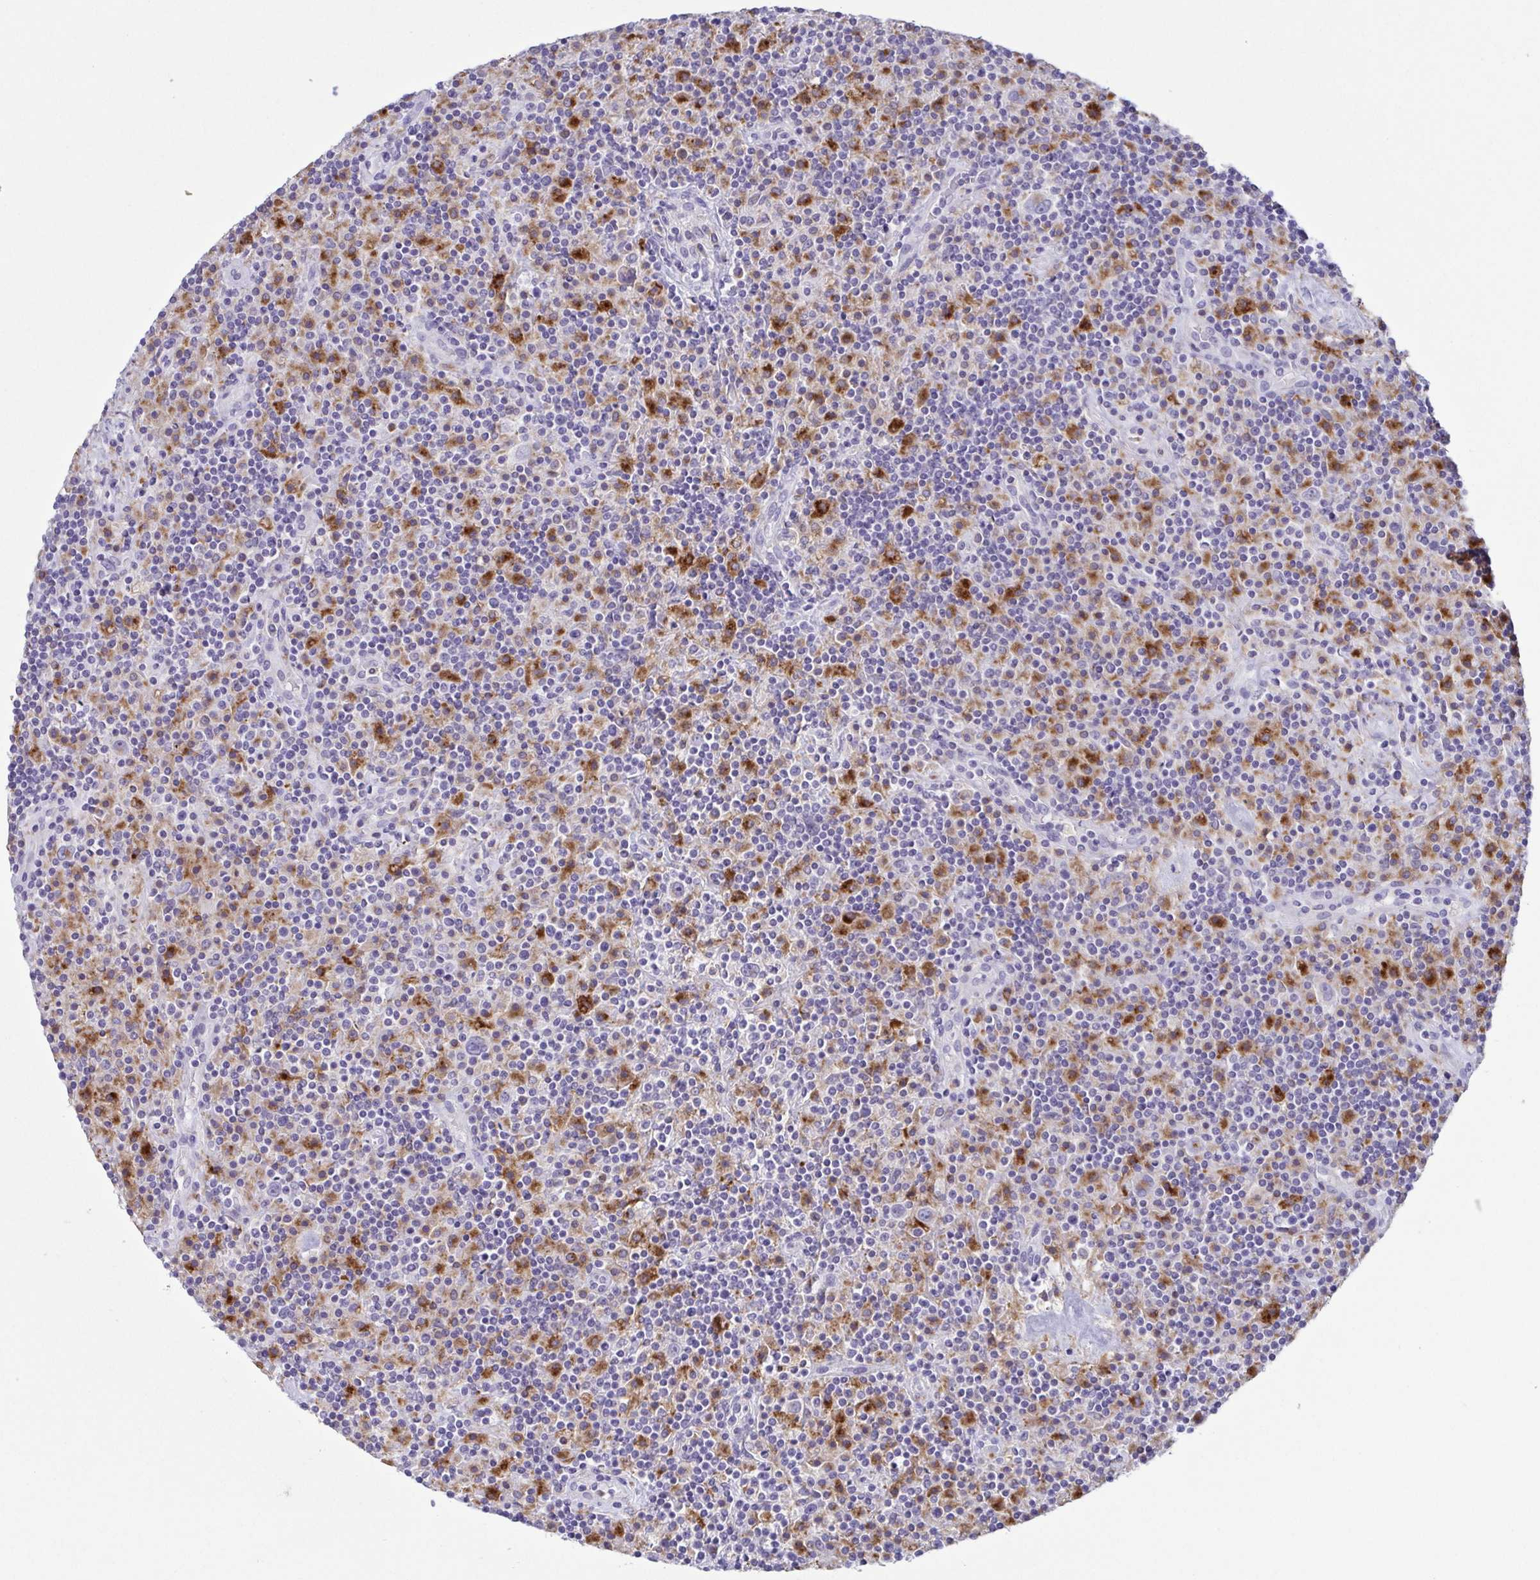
{"staining": {"intensity": "negative", "quantity": "none", "location": "none"}, "tissue": "lymphoma", "cell_type": "Tumor cells", "image_type": "cancer", "snomed": [{"axis": "morphology", "description": "Hodgkin's disease, NOS"}, {"axis": "topography", "description": "Lymph node"}], "caption": "Immunohistochemistry histopathology image of neoplastic tissue: lymphoma stained with DAB (3,3'-diaminobenzidine) demonstrates no significant protein positivity in tumor cells. (Stains: DAB IHC with hematoxylin counter stain, Microscopy: brightfield microscopy at high magnification).", "gene": "ATP6V1G2", "patient": {"sex": "male", "age": 70}}